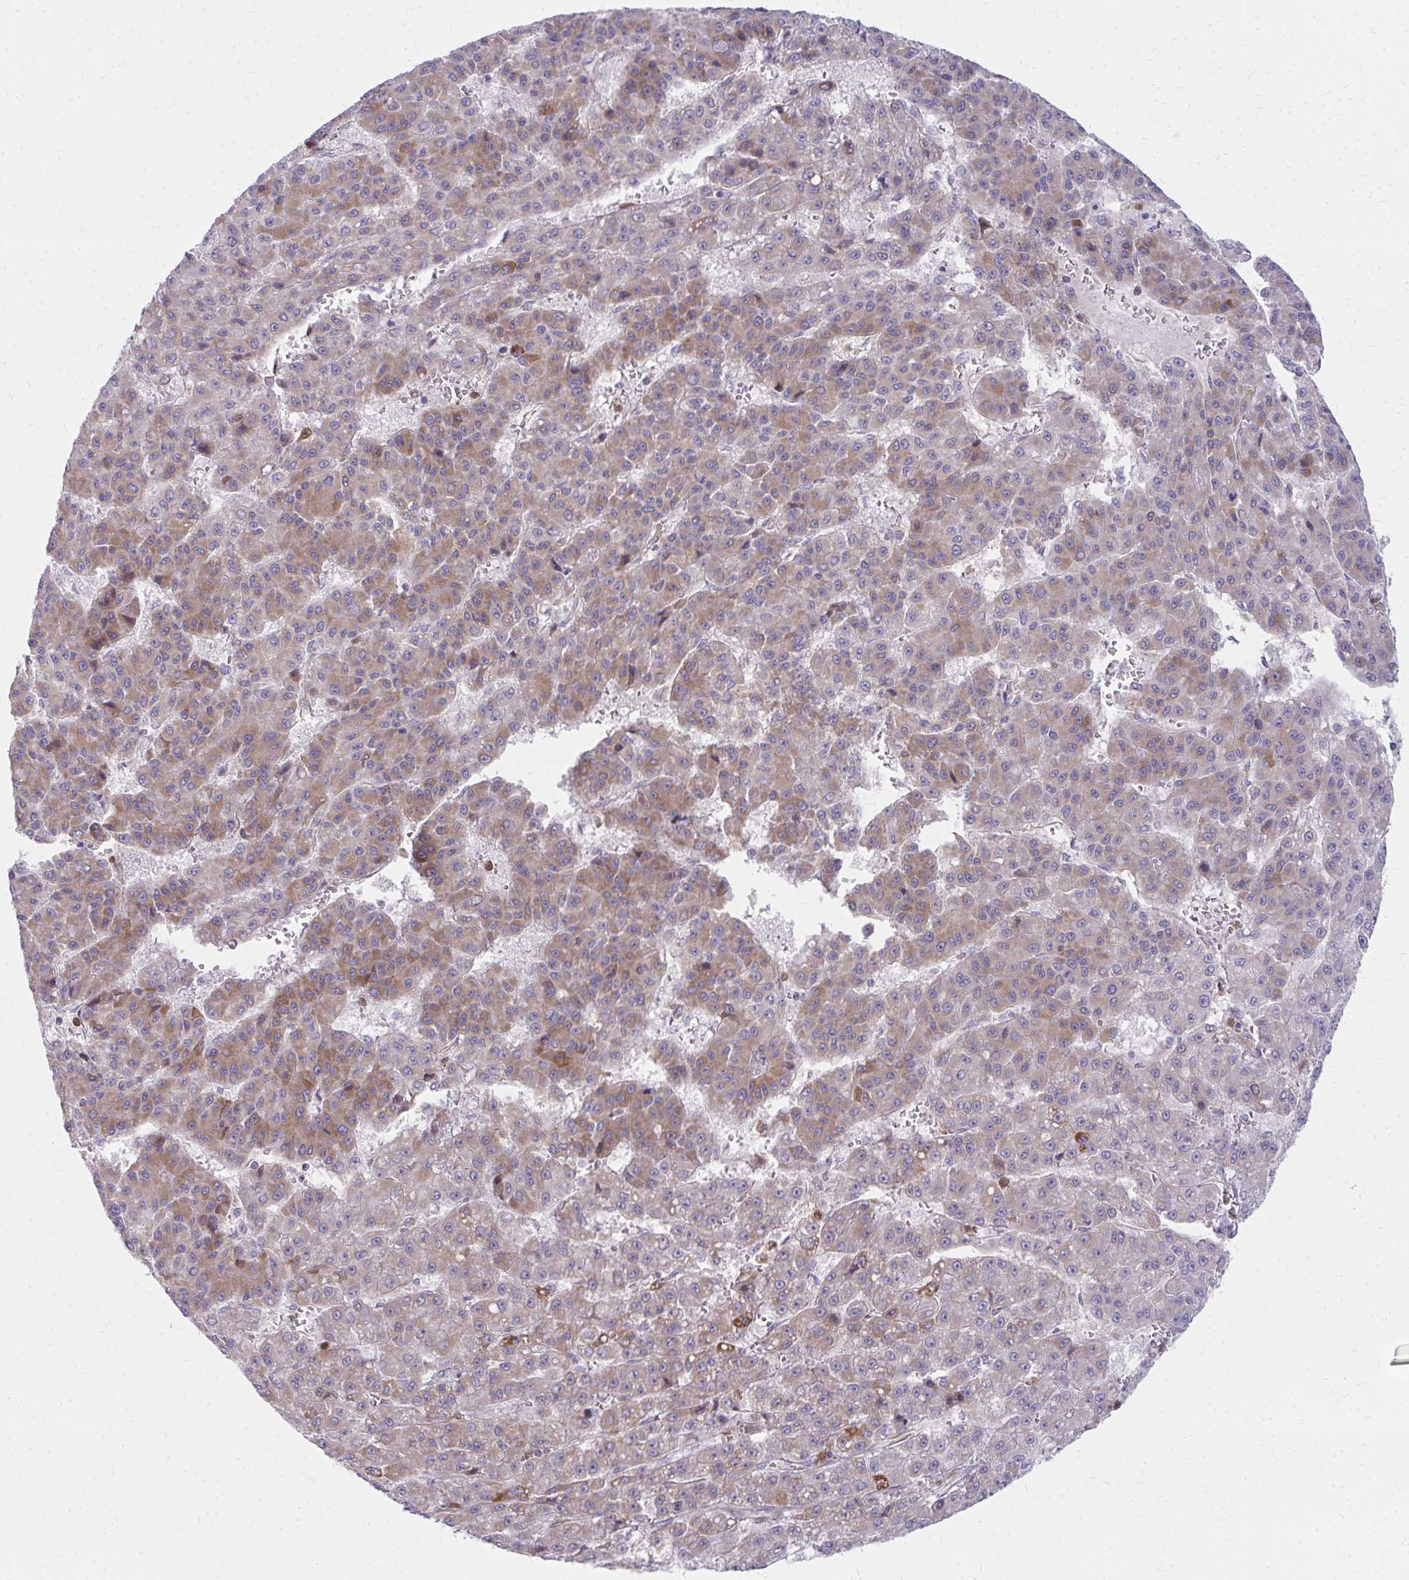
{"staining": {"intensity": "weak", "quantity": ">75%", "location": "cytoplasmic/membranous"}, "tissue": "liver cancer", "cell_type": "Tumor cells", "image_type": "cancer", "snomed": [{"axis": "morphology", "description": "Carcinoma, Hepatocellular, NOS"}, {"axis": "topography", "description": "Liver"}], "caption": "Weak cytoplasmic/membranous expression is identified in about >75% of tumor cells in liver cancer. The staining was performed using DAB (3,3'-diaminobenzidine), with brown indicating positive protein expression. Nuclei are stained blue with hematoxylin.", "gene": "ASAP1", "patient": {"sex": "male", "age": 70}}